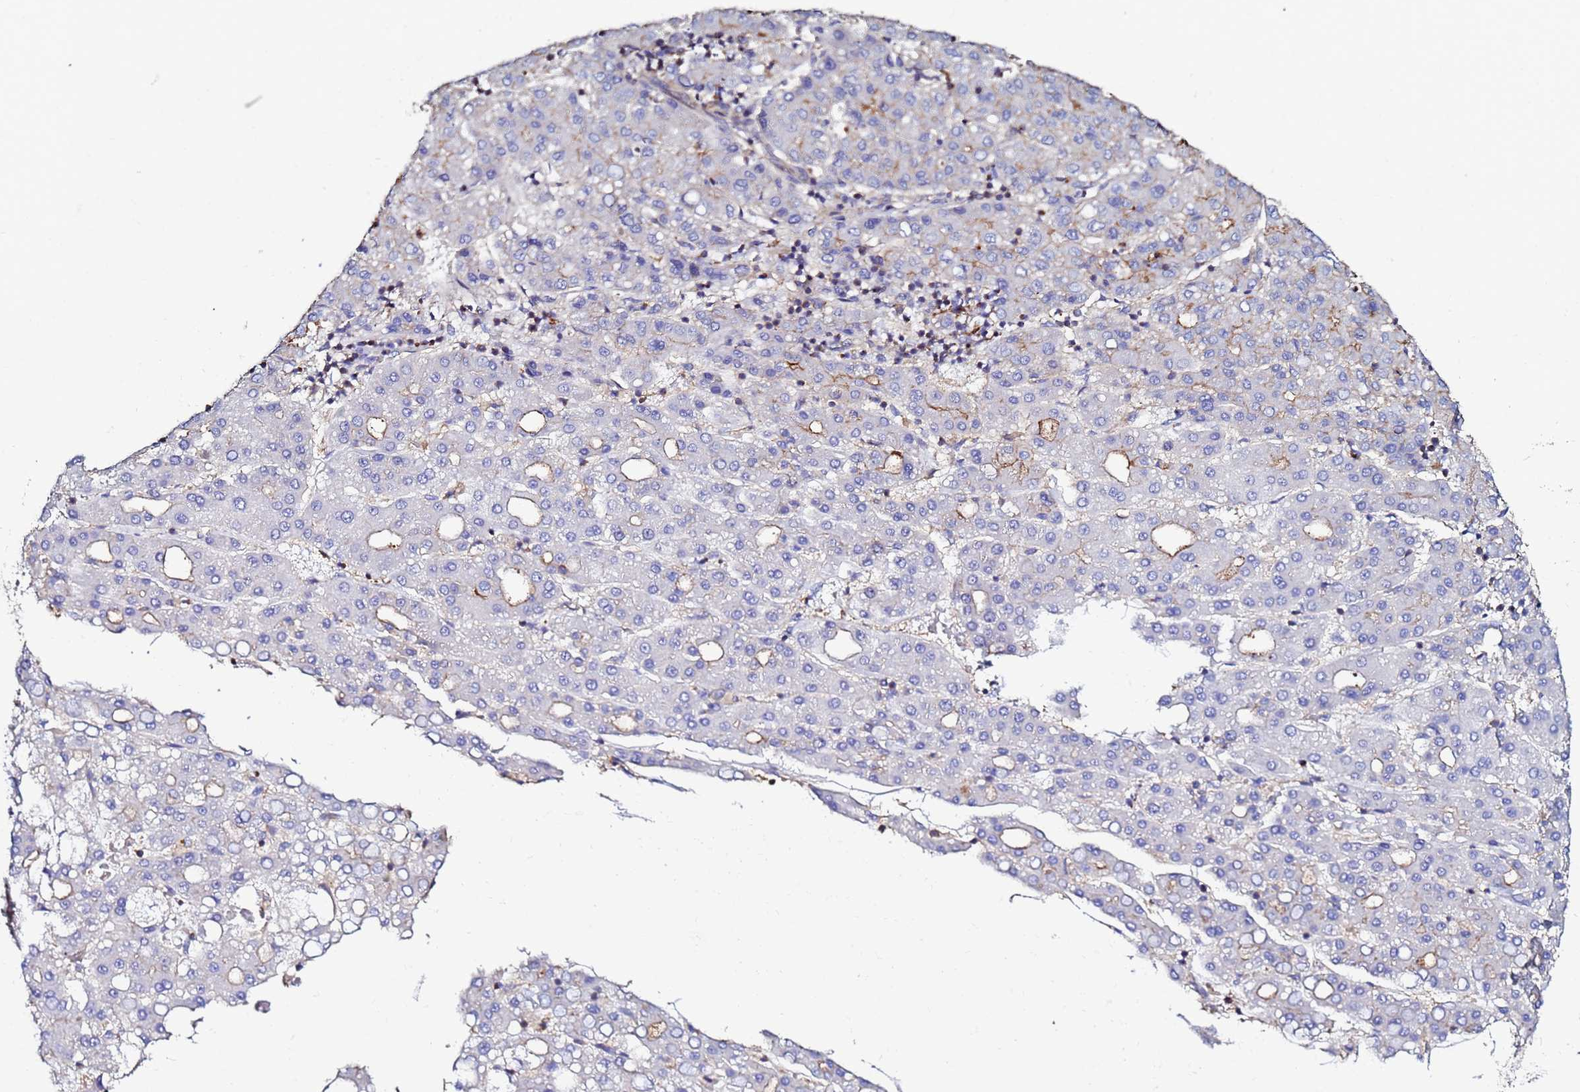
{"staining": {"intensity": "moderate", "quantity": "<25%", "location": "cytoplasmic/membranous"}, "tissue": "liver cancer", "cell_type": "Tumor cells", "image_type": "cancer", "snomed": [{"axis": "morphology", "description": "Carcinoma, Hepatocellular, NOS"}, {"axis": "topography", "description": "Liver"}], "caption": "Protein staining of liver hepatocellular carcinoma tissue demonstrates moderate cytoplasmic/membranous expression in about <25% of tumor cells.", "gene": "POTEE", "patient": {"sex": "male", "age": 65}}